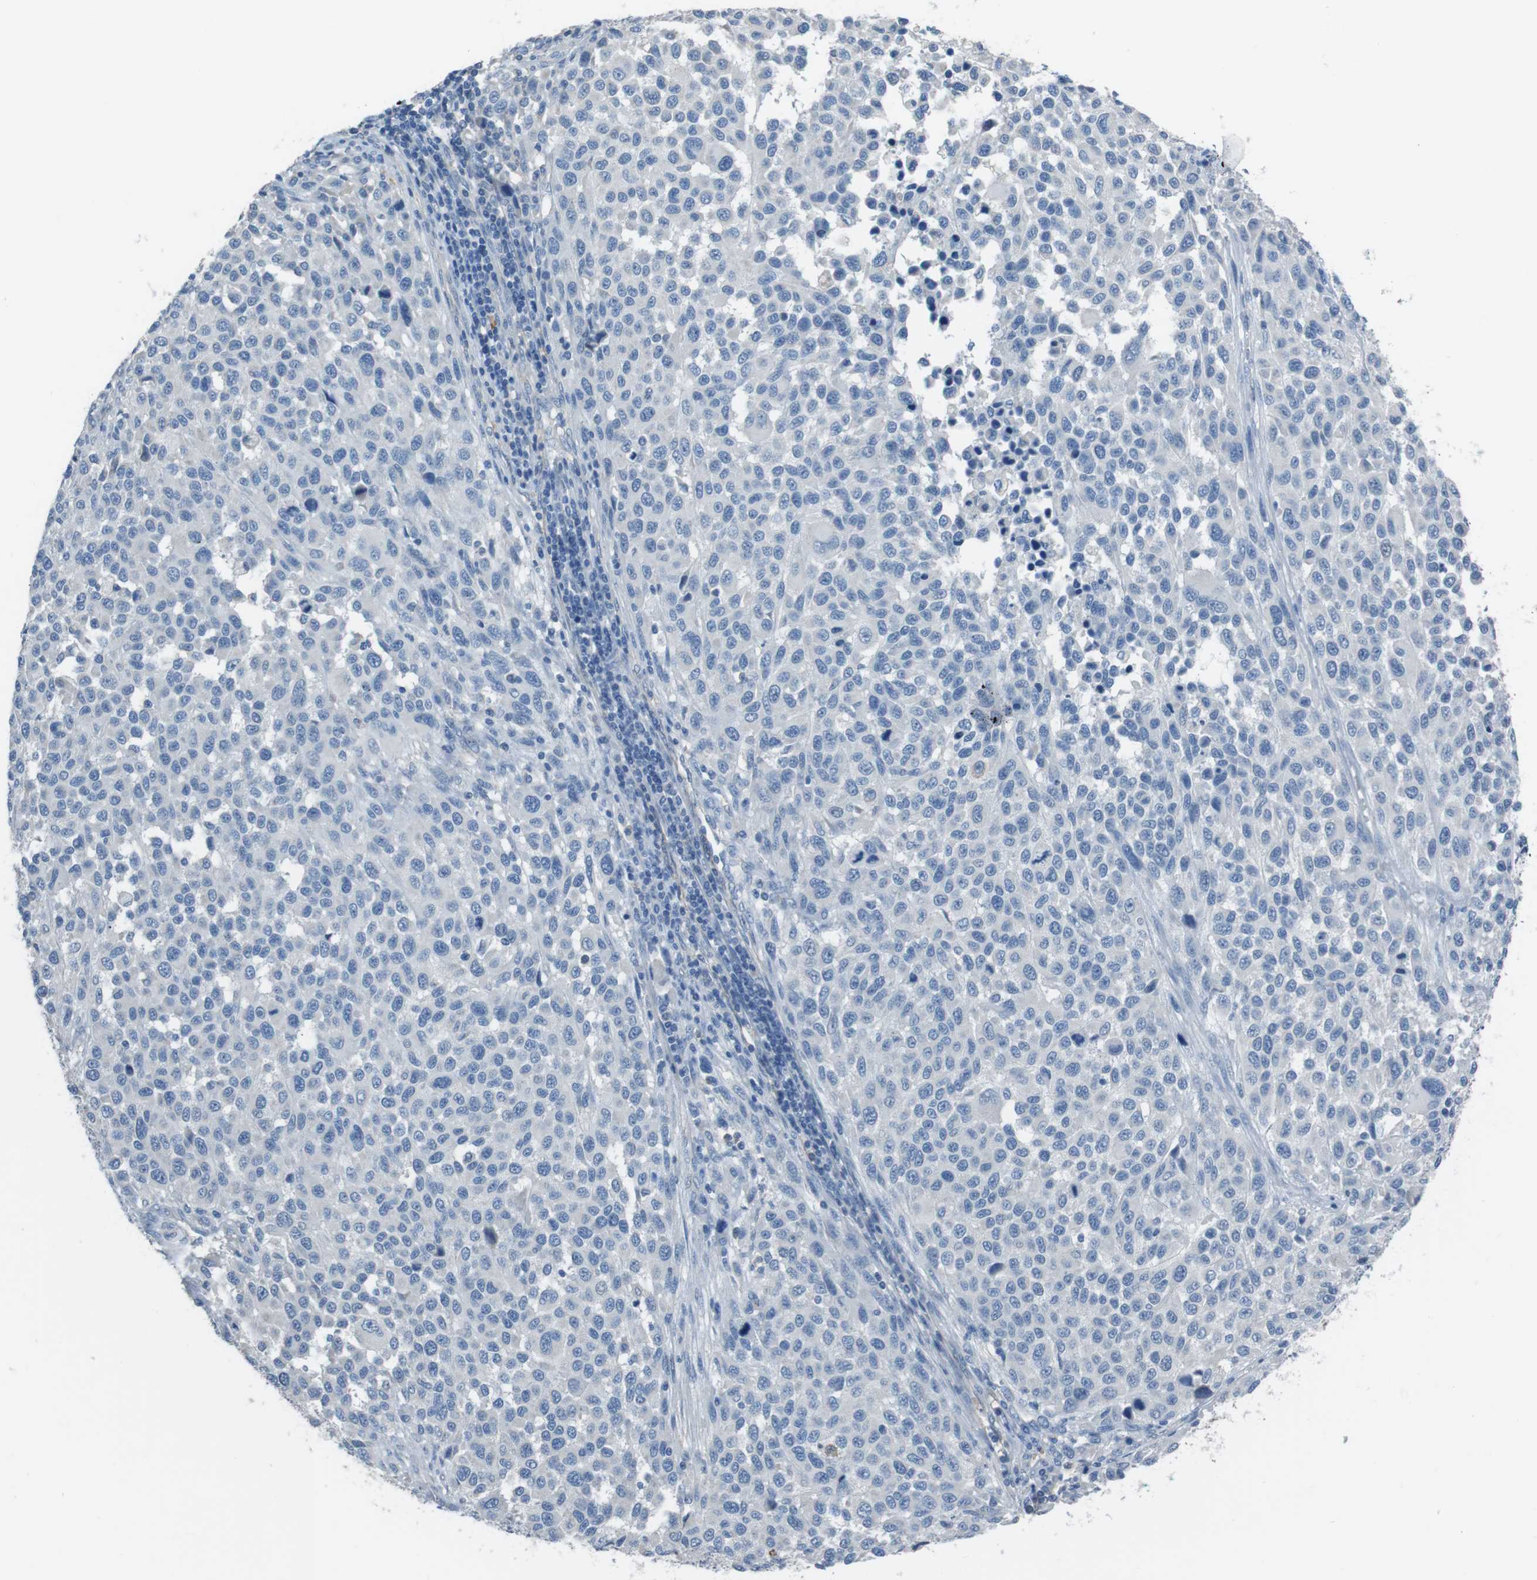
{"staining": {"intensity": "negative", "quantity": "none", "location": "none"}, "tissue": "melanoma", "cell_type": "Tumor cells", "image_type": "cancer", "snomed": [{"axis": "morphology", "description": "Malignant melanoma, Metastatic site"}, {"axis": "topography", "description": "Lymph node"}], "caption": "A photomicrograph of human melanoma is negative for staining in tumor cells.", "gene": "CYP2C8", "patient": {"sex": "male", "age": 61}}